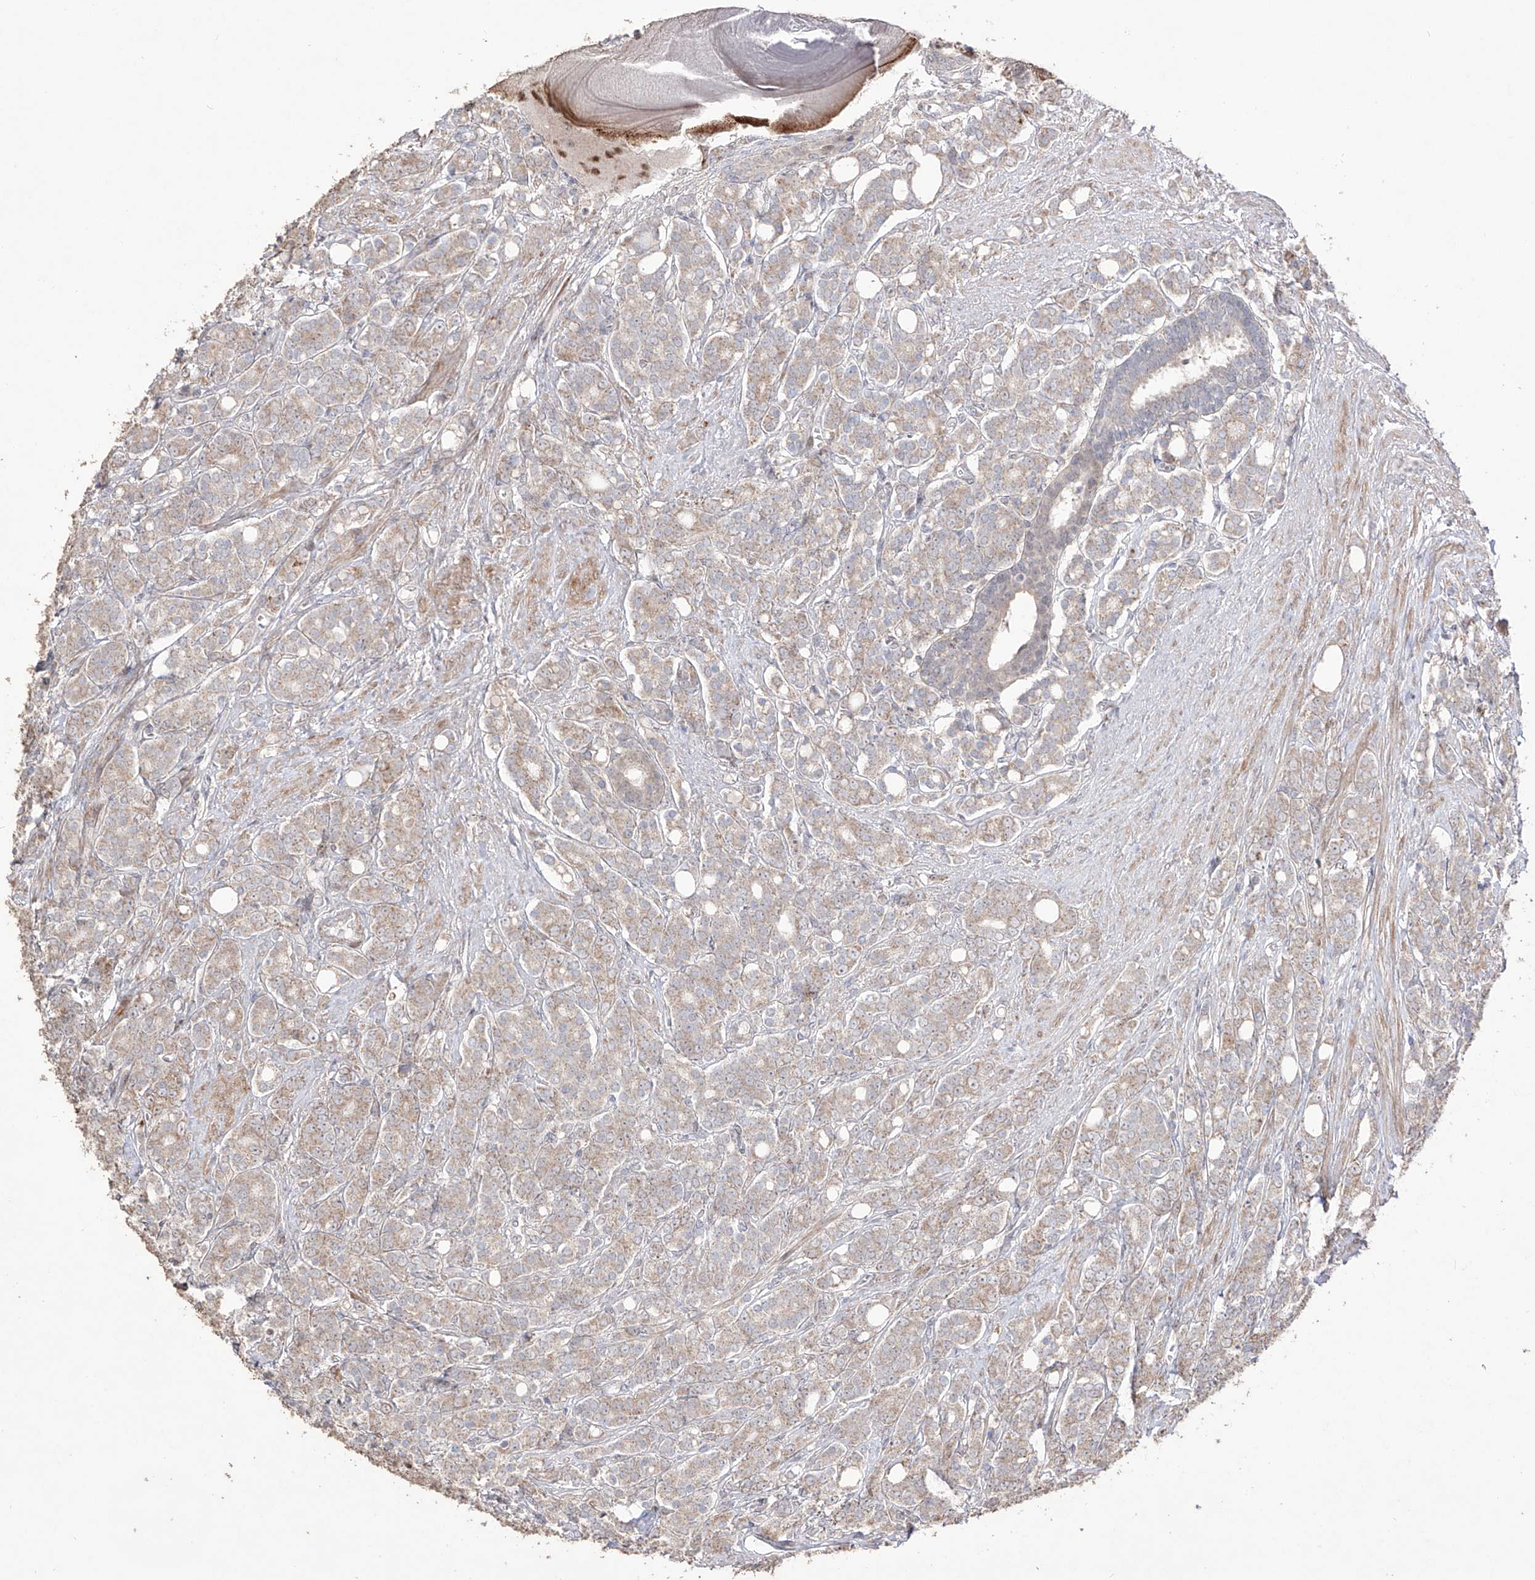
{"staining": {"intensity": "weak", "quantity": ">75%", "location": "cytoplasmic/membranous"}, "tissue": "prostate cancer", "cell_type": "Tumor cells", "image_type": "cancer", "snomed": [{"axis": "morphology", "description": "Adenocarcinoma, High grade"}, {"axis": "topography", "description": "Prostate"}], "caption": "DAB immunohistochemical staining of human prostate cancer exhibits weak cytoplasmic/membranous protein positivity in about >75% of tumor cells.", "gene": "YKT6", "patient": {"sex": "male", "age": 62}}